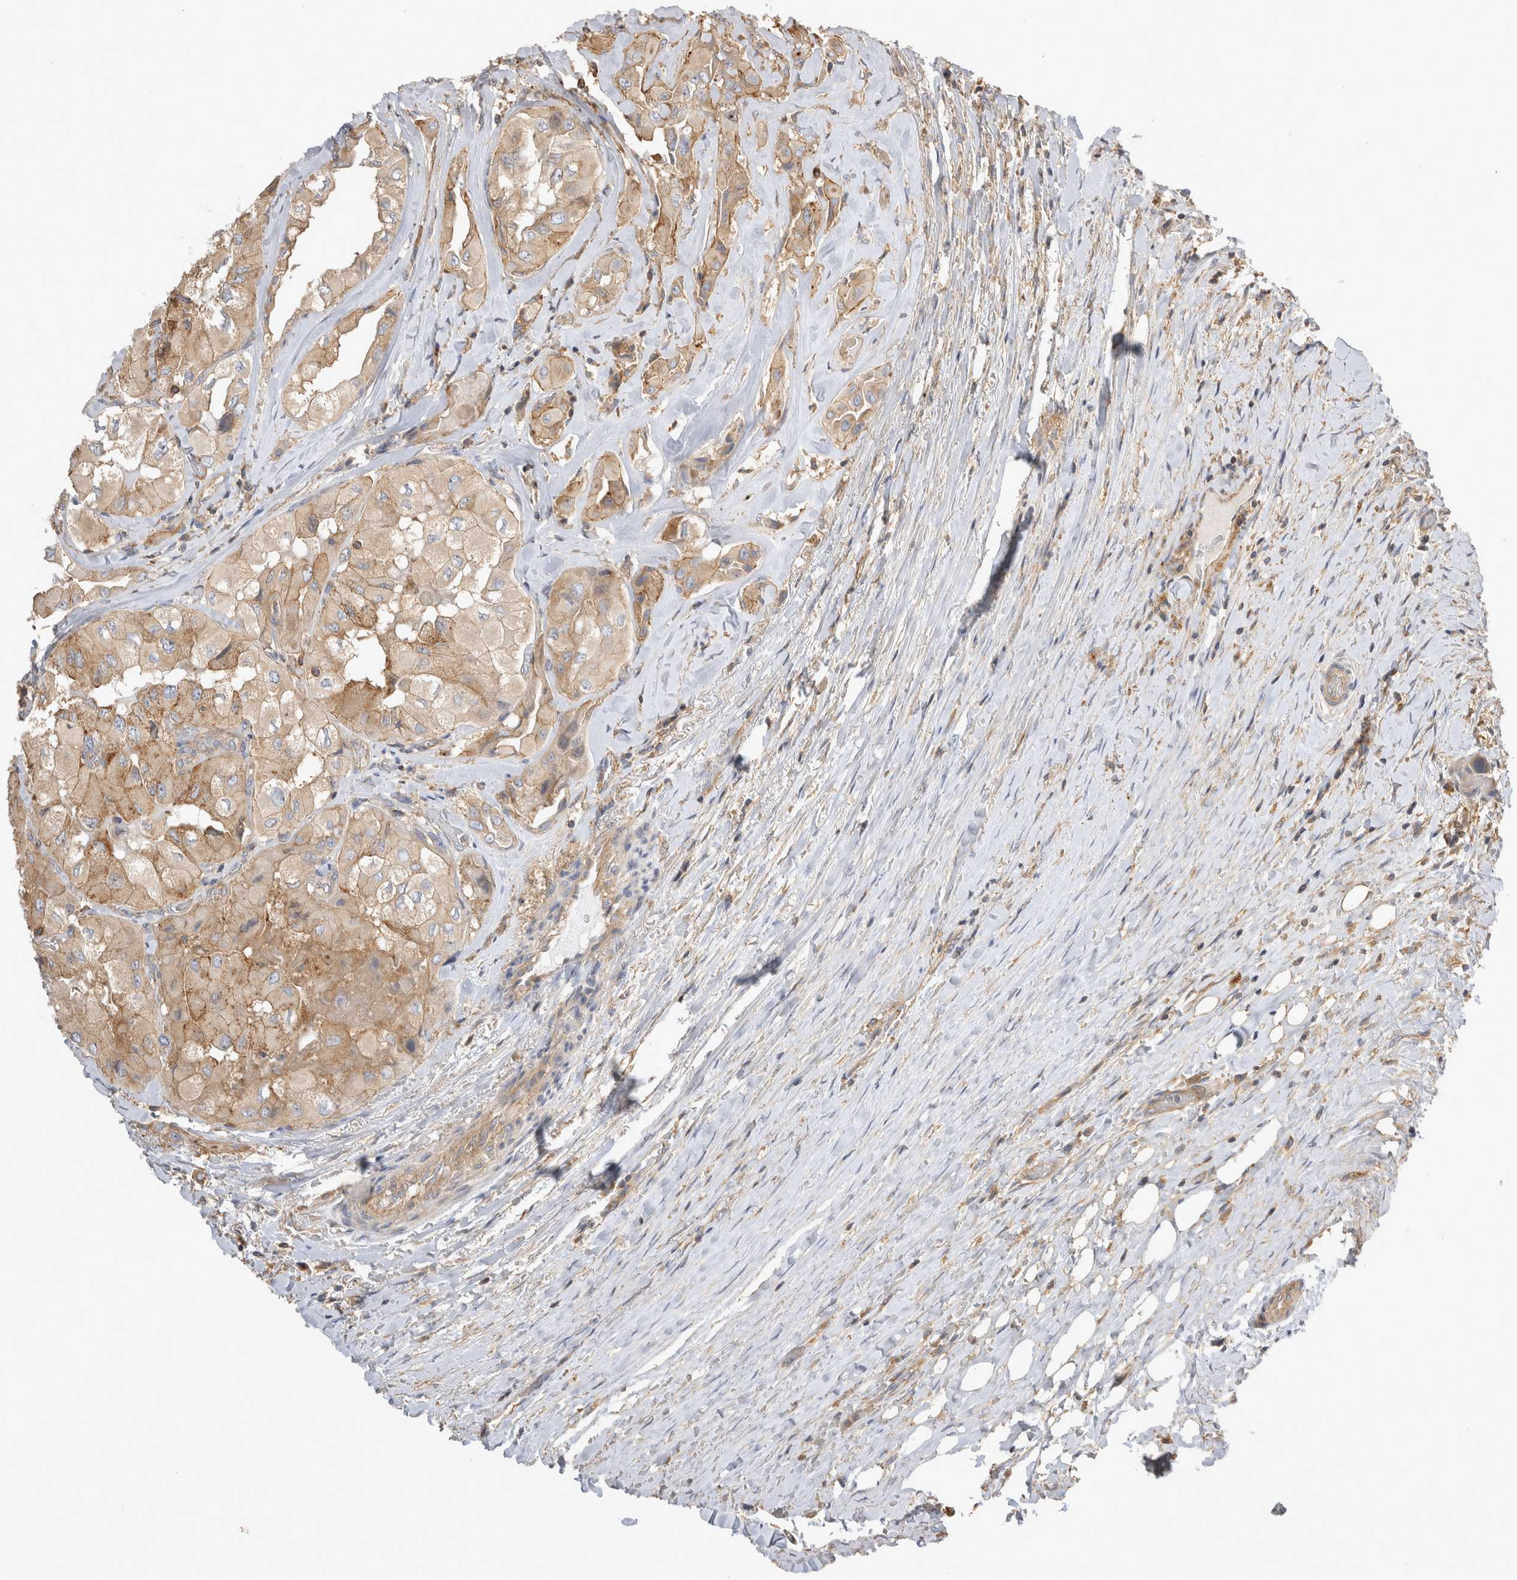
{"staining": {"intensity": "weak", "quantity": ">75%", "location": "cytoplasmic/membranous"}, "tissue": "thyroid cancer", "cell_type": "Tumor cells", "image_type": "cancer", "snomed": [{"axis": "morphology", "description": "Papillary adenocarcinoma, NOS"}, {"axis": "topography", "description": "Thyroid gland"}], "caption": "Immunohistochemical staining of papillary adenocarcinoma (thyroid) reveals low levels of weak cytoplasmic/membranous staining in approximately >75% of tumor cells. (IHC, brightfield microscopy, high magnification).", "gene": "CHMP6", "patient": {"sex": "female", "age": 59}}